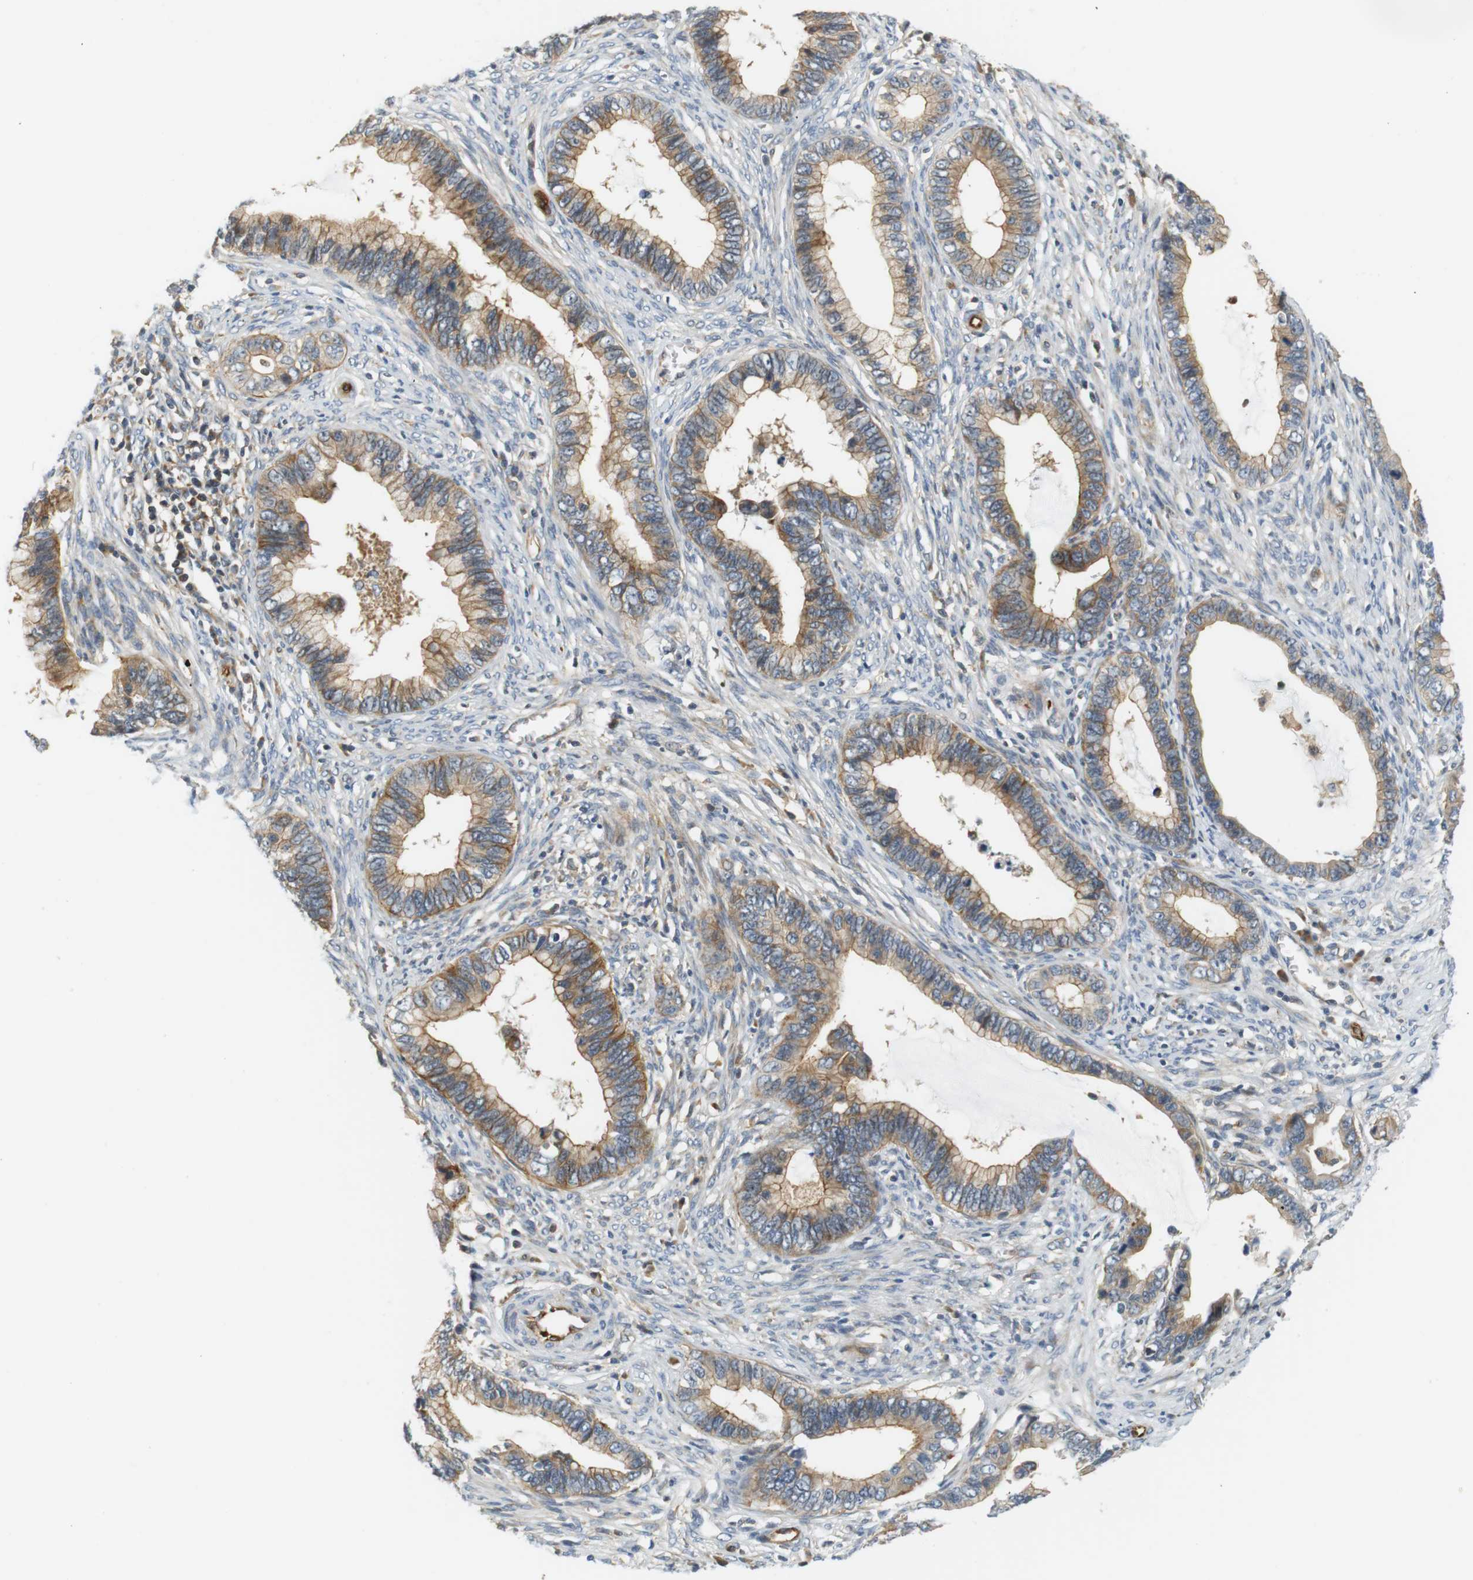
{"staining": {"intensity": "moderate", "quantity": ">75%", "location": "cytoplasmic/membranous"}, "tissue": "cervical cancer", "cell_type": "Tumor cells", "image_type": "cancer", "snomed": [{"axis": "morphology", "description": "Adenocarcinoma, NOS"}, {"axis": "topography", "description": "Cervix"}], "caption": "The histopathology image reveals a brown stain indicating the presence of a protein in the cytoplasmic/membranous of tumor cells in cervical cancer.", "gene": "SH3GLB1", "patient": {"sex": "female", "age": 44}}